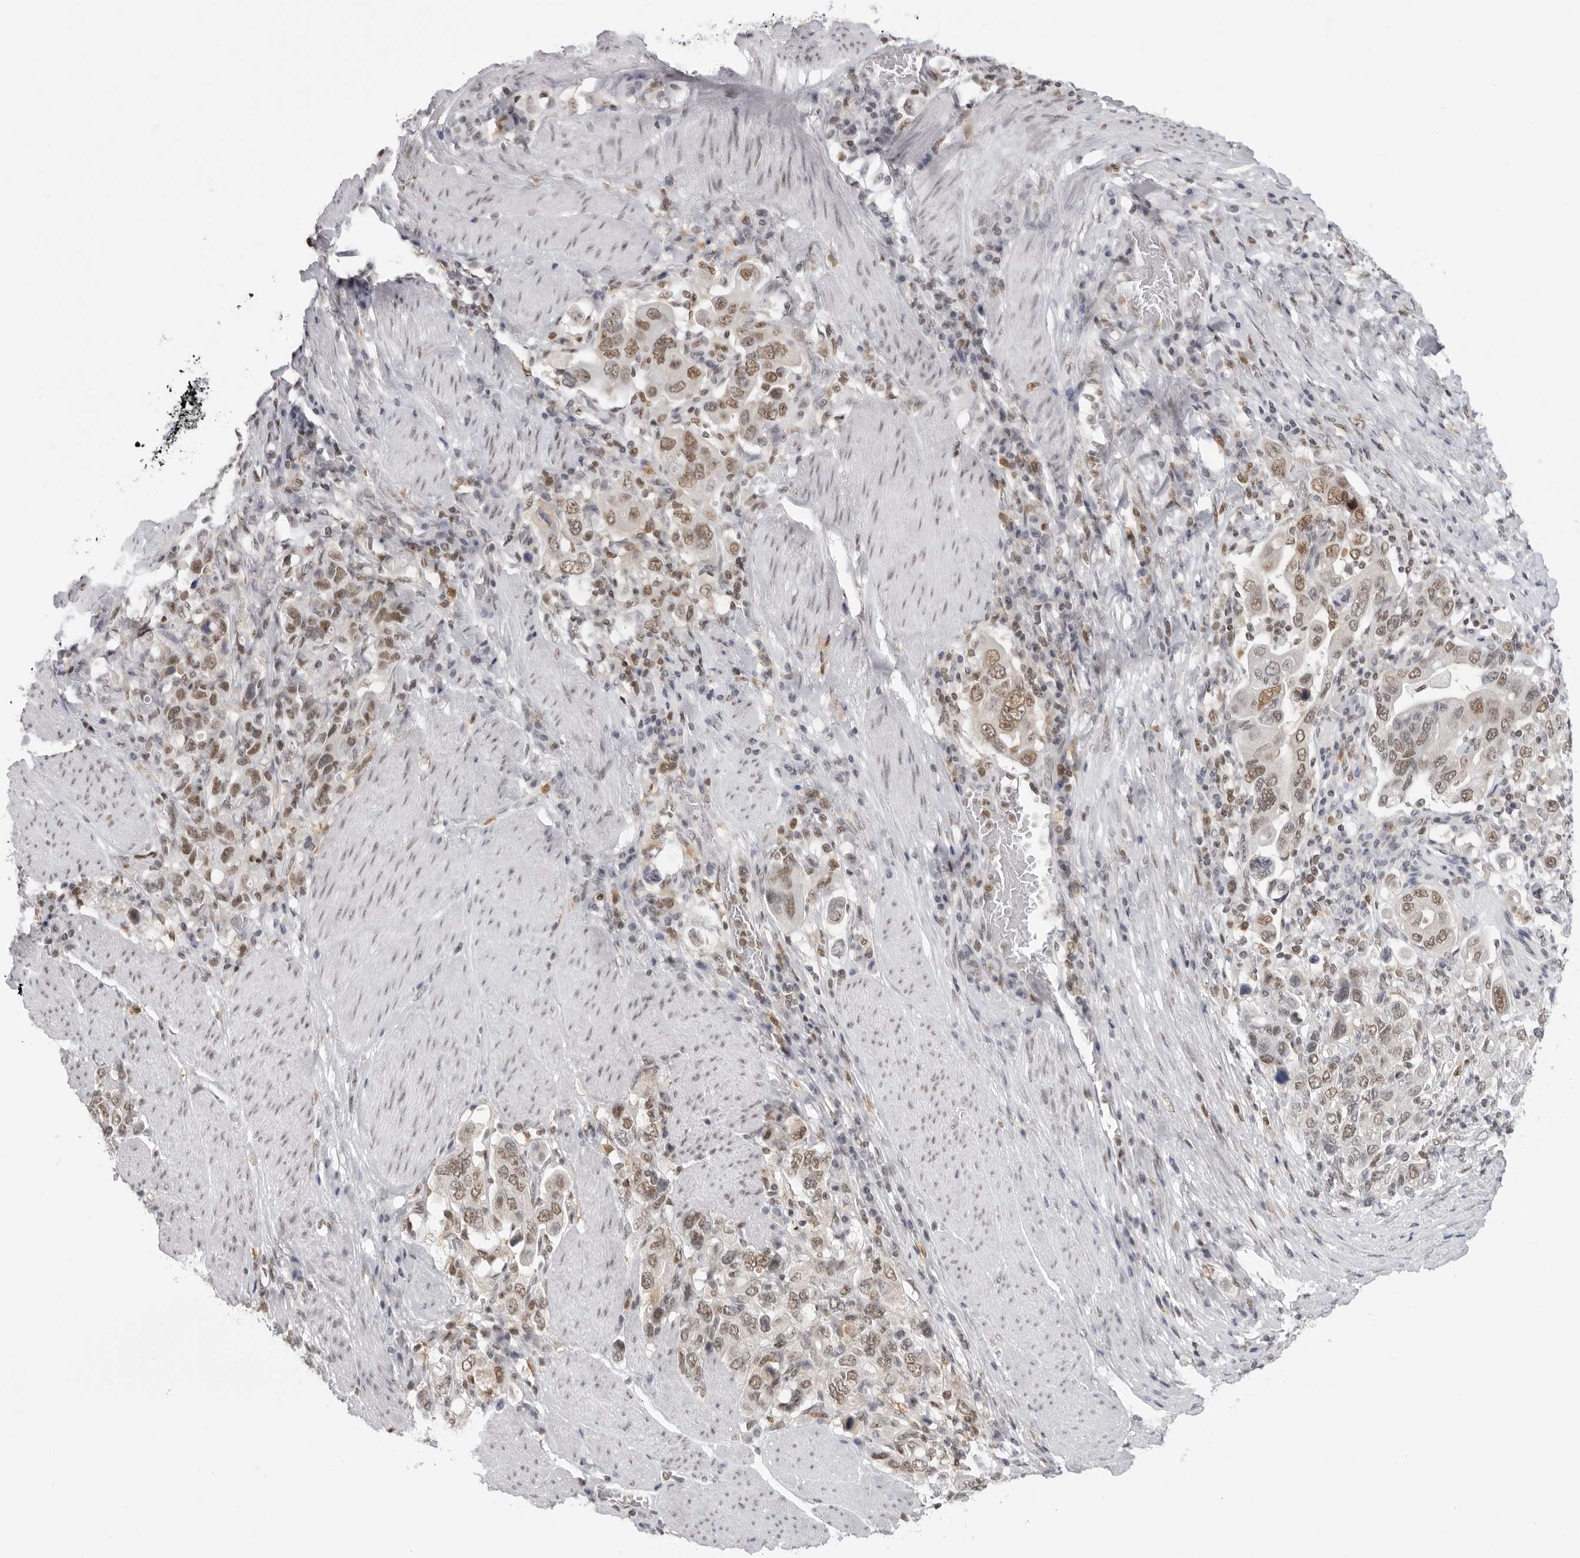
{"staining": {"intensity": "moderate", "quantity": ">75%", "location": "nuclear"}, "tissue": "stomach cancer", "cell_type": "Tumor cells", "image_type": "cancer", "snomed": [{"axis": "morphology", "description": "Adenocarcinoma, NOS"}, {"axis": "topography", "description": "Stomach, upper"}], "caption": "This micrograph exhibits immunohistochemistry staining of adenocarcinoma (stomach), with medium moderate nuclear expression in about >75% of tumor cells.", "gene": "RPA2", "patient": {"sex": "male", "age": 62}}